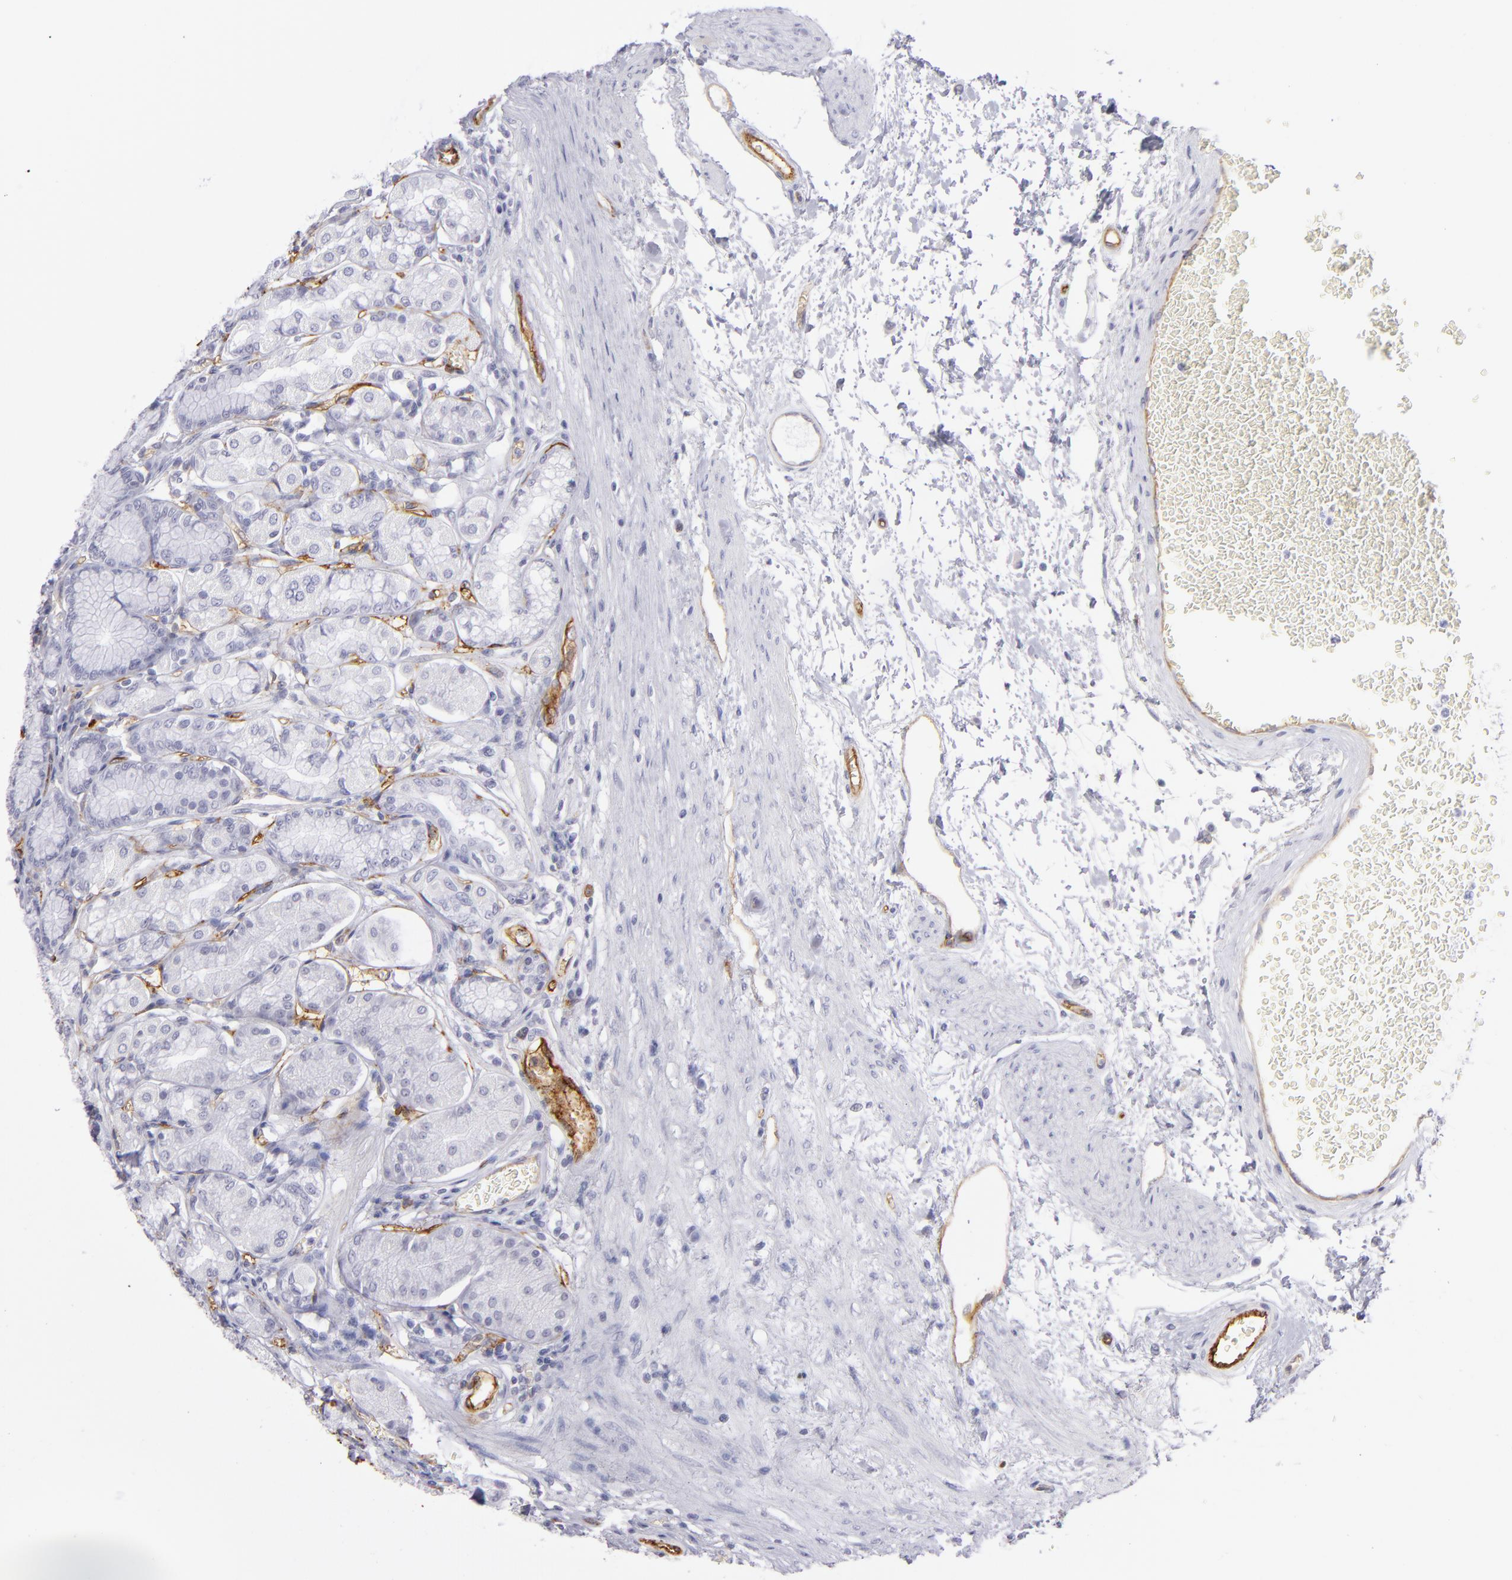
{"staining": {"intensity": "negative", "quantity": "none", "location": "none"}, "tissue": "stomach", "cell_type": "Glandular cells", "image_type": "normal", "snomed": [{"axis": "morphology", "description": "Normal tissue, NOS"}, {"axis": "topography", "description": "Stomach"}, {"axis": "topography", "description": "Stomach, lower"}], "caption": "Glandular cells show no significant staining in unremarkable stomach.", "gene": "THBD", "patient": {"sex": "male", "age": 76}}